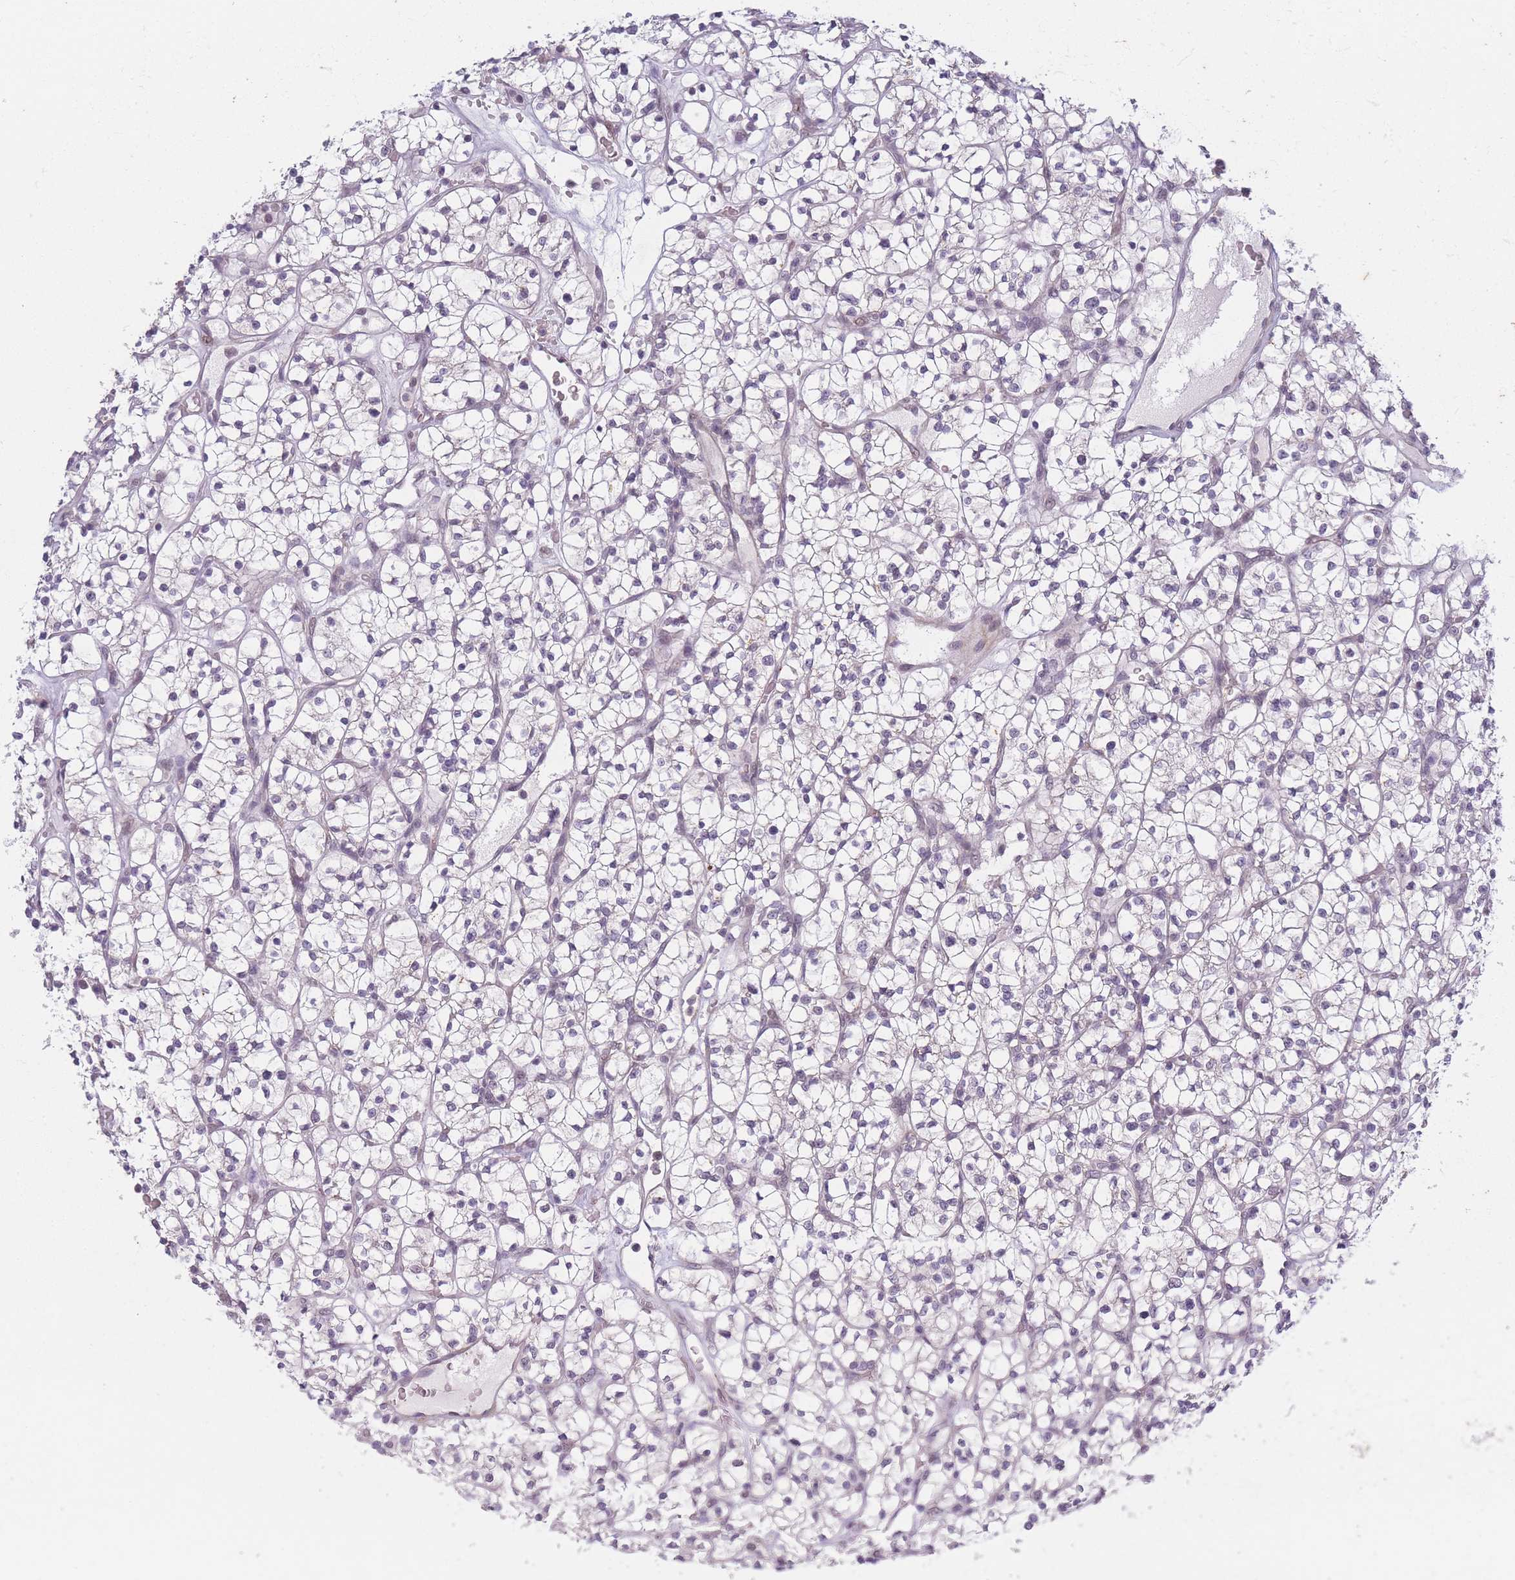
{"staining": {"intensity": "negative", "quantity": "none", "location": "none"}, "tissue": "renal cancer", "cell_type": "Tumor cells", "image_type": "cancer", "snomed": [{"axis": "morphology", "description": "Adenocarcinoma, NOS"}, {"axis": "topography", "description": "Kidney"}], "caption": "Human renal adenocarcinoma stained for a protein using immunohistochemistry (IHC) exhibits no positivity in tumor cells.", "gene": "SIN3B", "patient": {"sex": "female", "age": 64}}